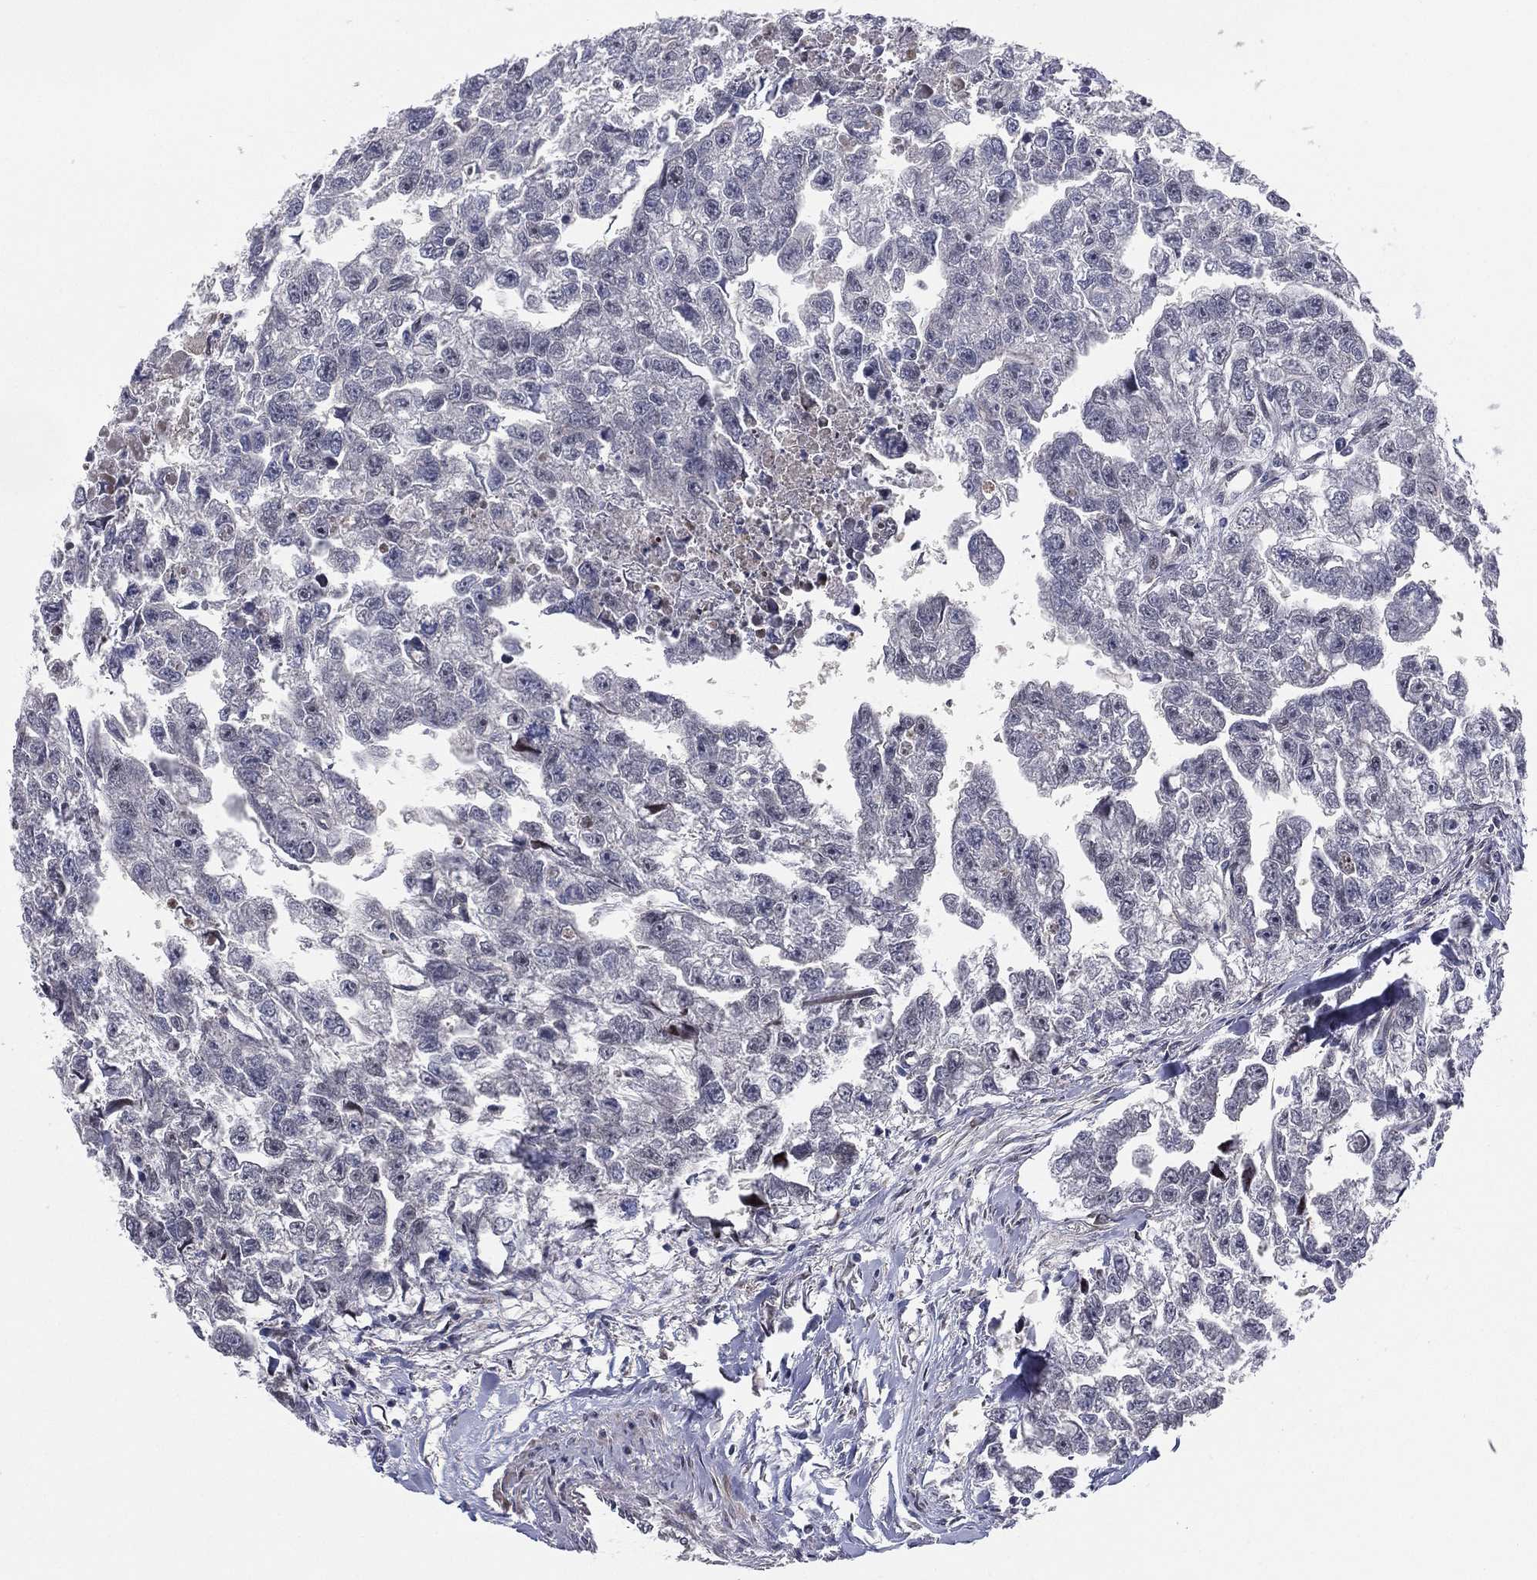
{"staining": {"intensity": "negative", "quantity": "none", "location": "none"}, "tissue": "testis cancer", "cell_type": "Tumor cells", "image_type": "cancer", "snomed": [{"axis": "morphology", "description": "Carcinoma, Embryonal, NOS"}, {"axis": "morphology", "description": "Teratoma, malignant, NOS"}, {"axis": "topography", "description": "Testis"}], "caption": "Tumor cells show no significant expression in testis embryonal carcinoma.", "gene": "UTP14A", "patient": {"sex": "male", "age": 44}}